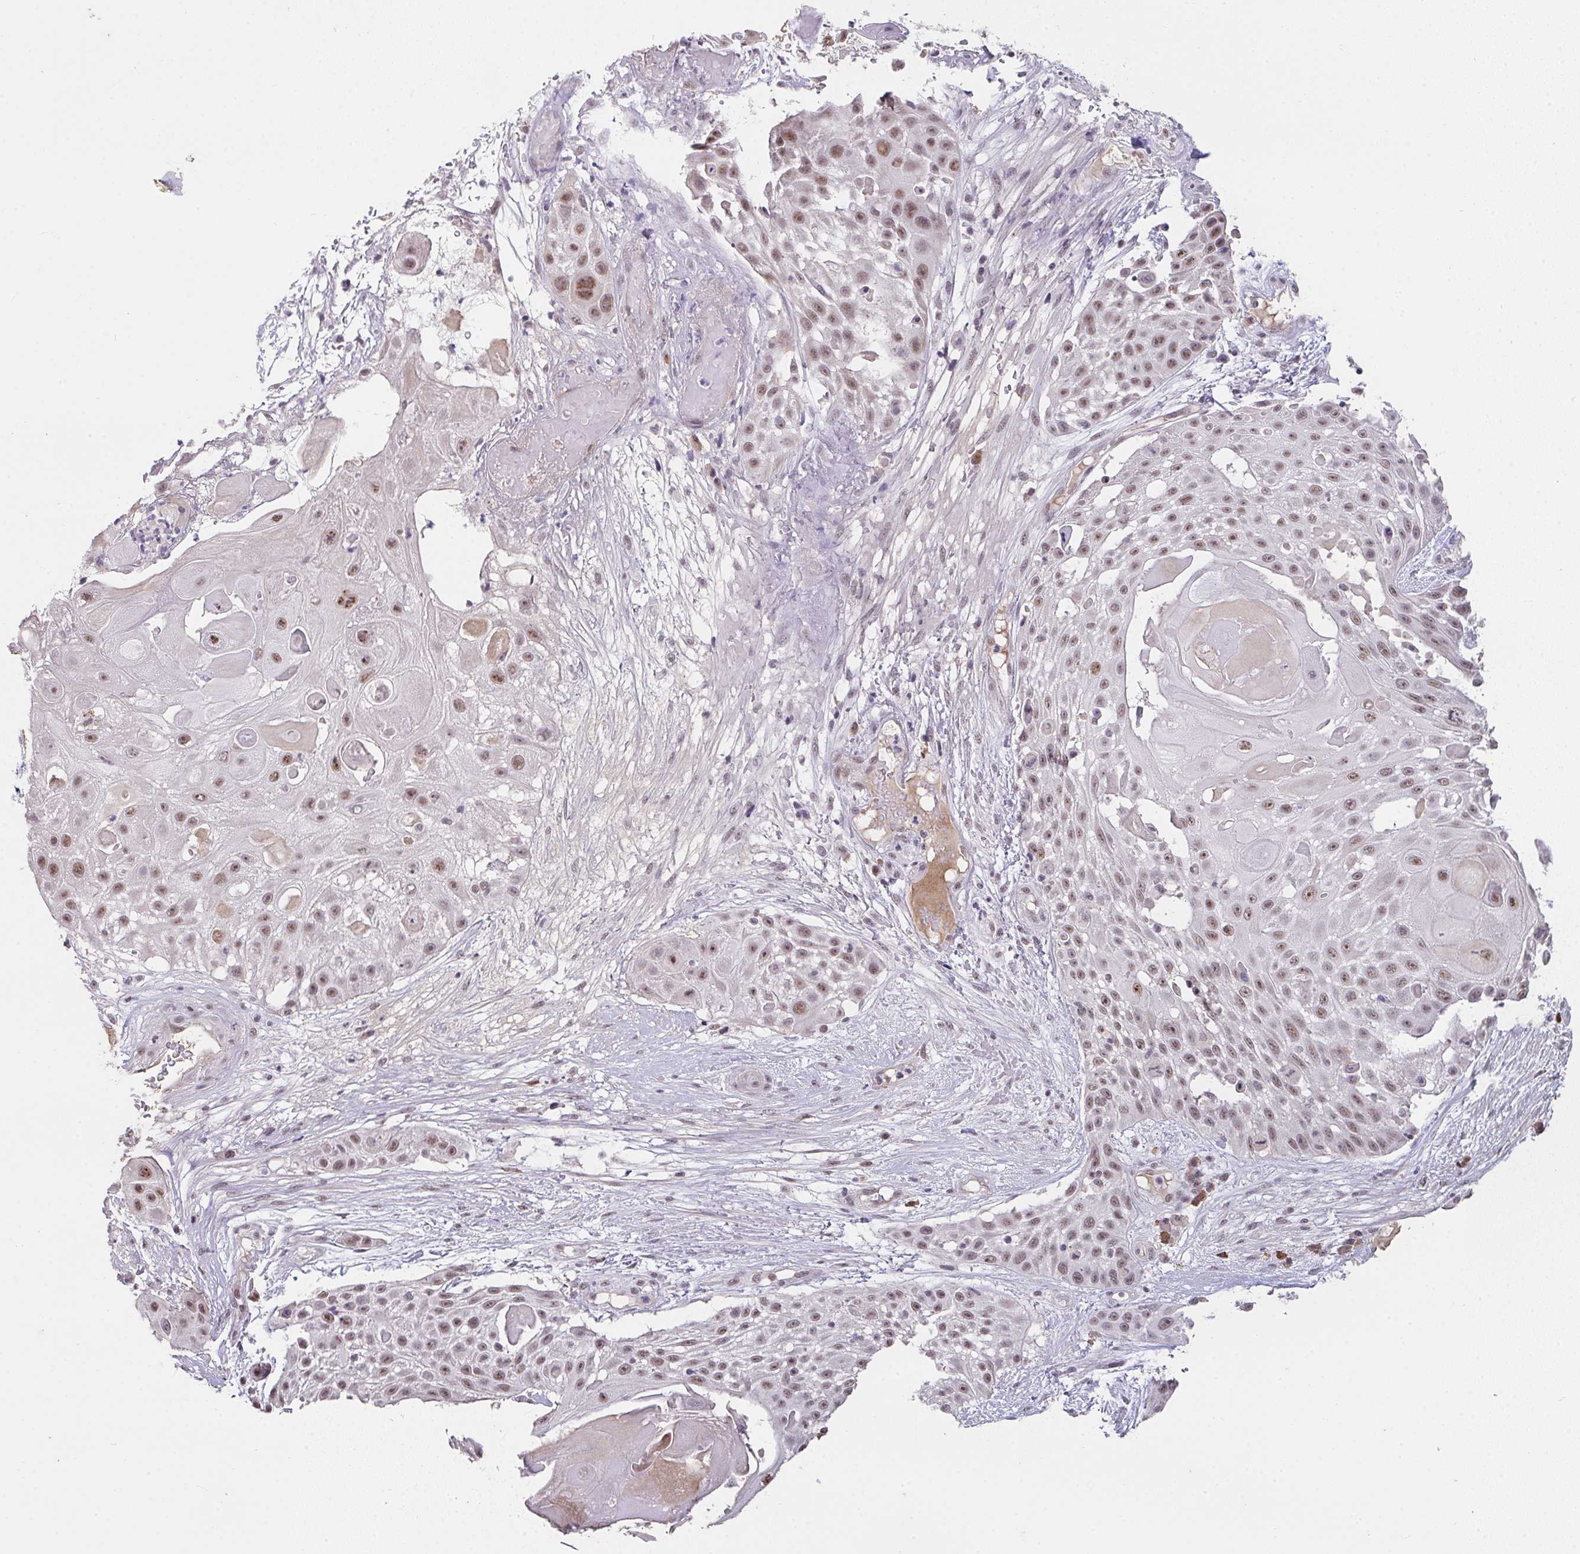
{"staining": {"intensity": "moderate", "quantity": ">75%", "location": "nuclear"}, "tissue": "skin cancer", "cell_type": "Tumor cells", "image_type": "cancer", "snomed": [{"axis": "morphology", "description": "Squamous cell carcinoma, NOS"}, {"axis": "topography", "description": "Skin"}], "caption": "Skin cancer stained with immunohistochemistry (IHC) exhibits moderate nuclear positivity in approximately >75% of tumor cells.", "gene": "RBBP6", "patient": {"sex": "female", "age": 86}}